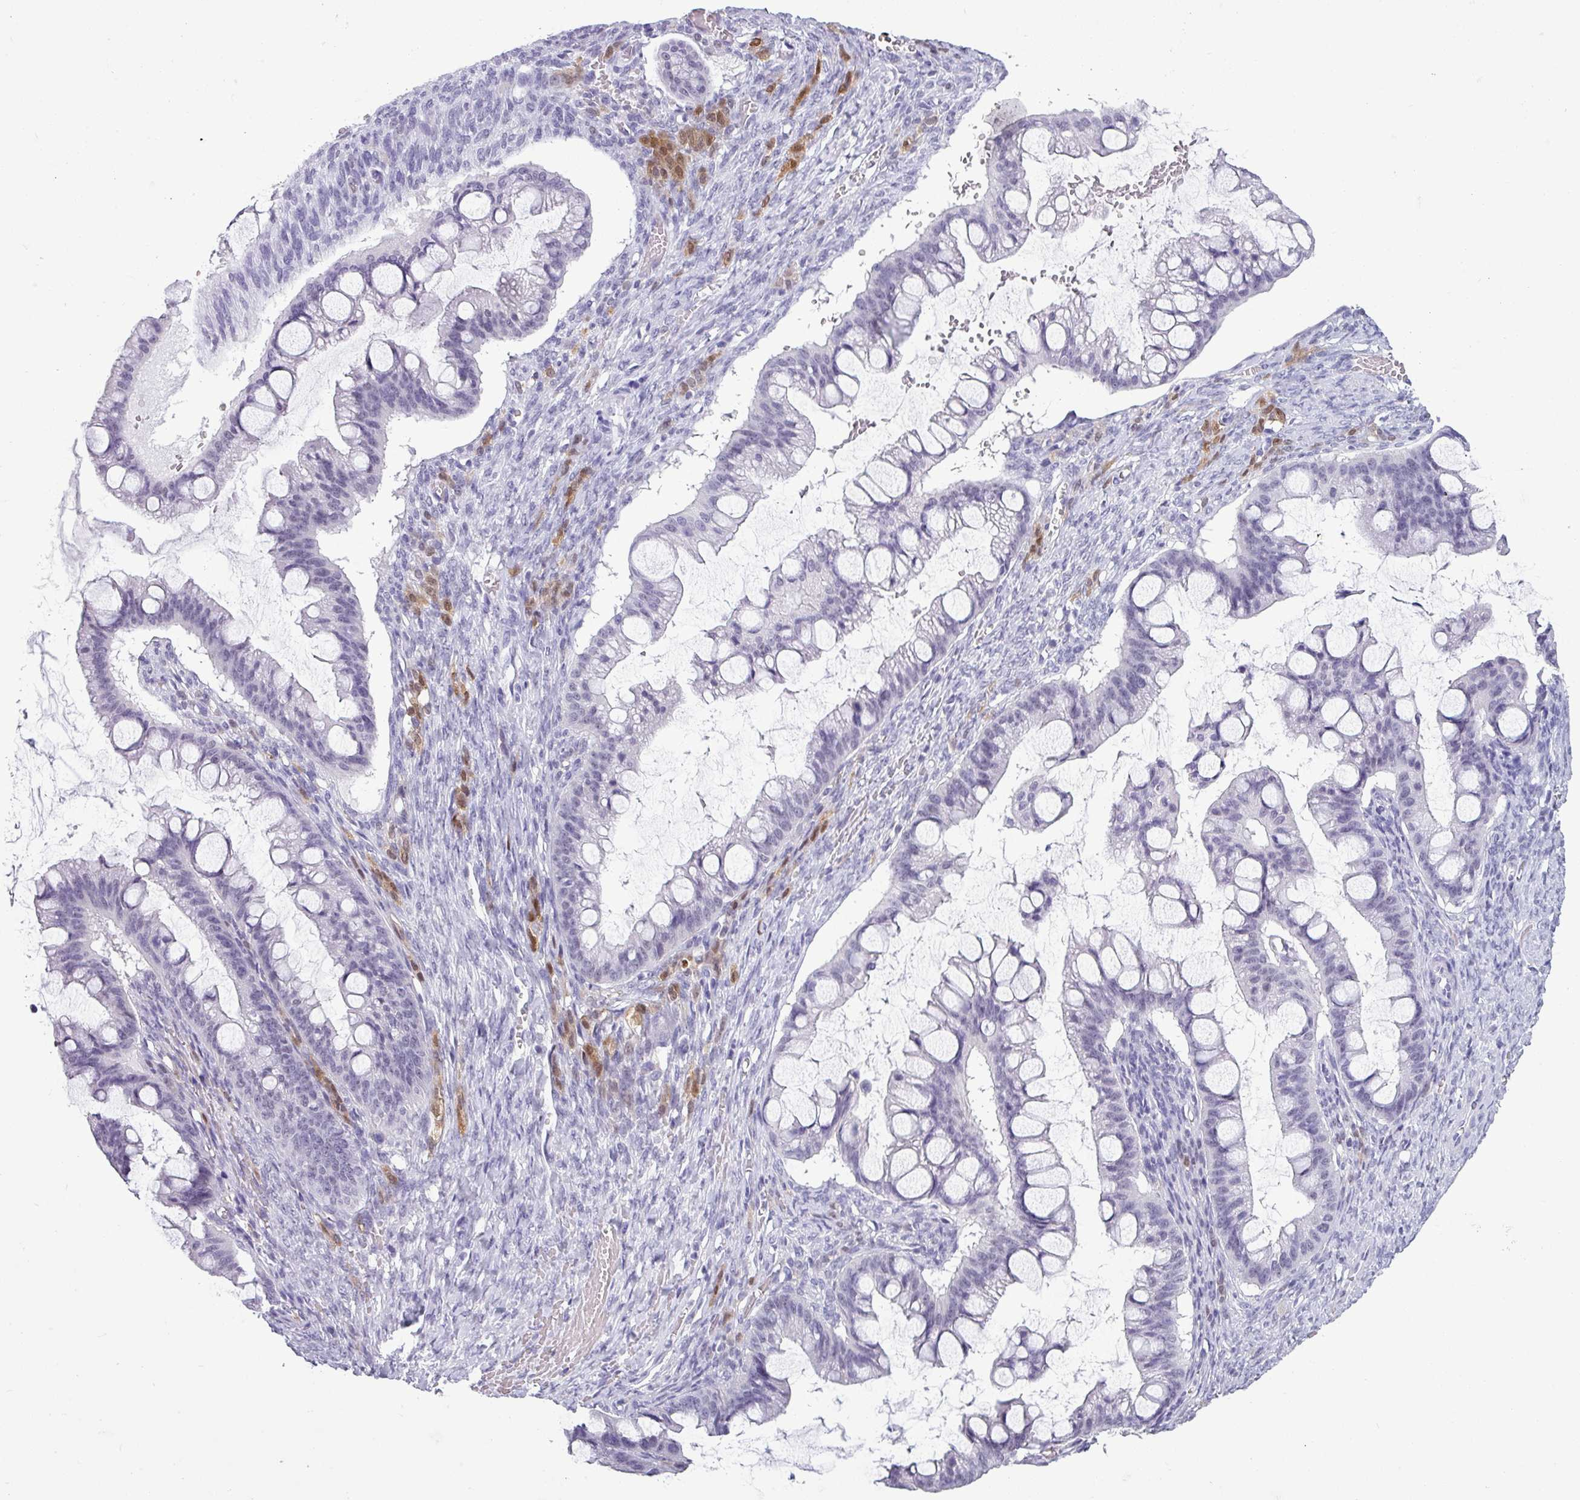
{"staining": {"intensity": "negative", "quantity": "none", "location": "none"}, "tissue": "ovarian cancer", "cell_type": "Tumor cells", "image_type": "cancer", "snomed": [{"axis": "morphology", "description": "Cystadenocarcinoma, mucinous, NOS"}, {"axis": "topography", "description": "Ovary"}], "caption": "Human ovarian cancer stained for a protein using immunohistochemistry exhibits no expression in tumor cells.", "gene": "SRGAP1", "patient": {"sex": "female", "age": 73}}